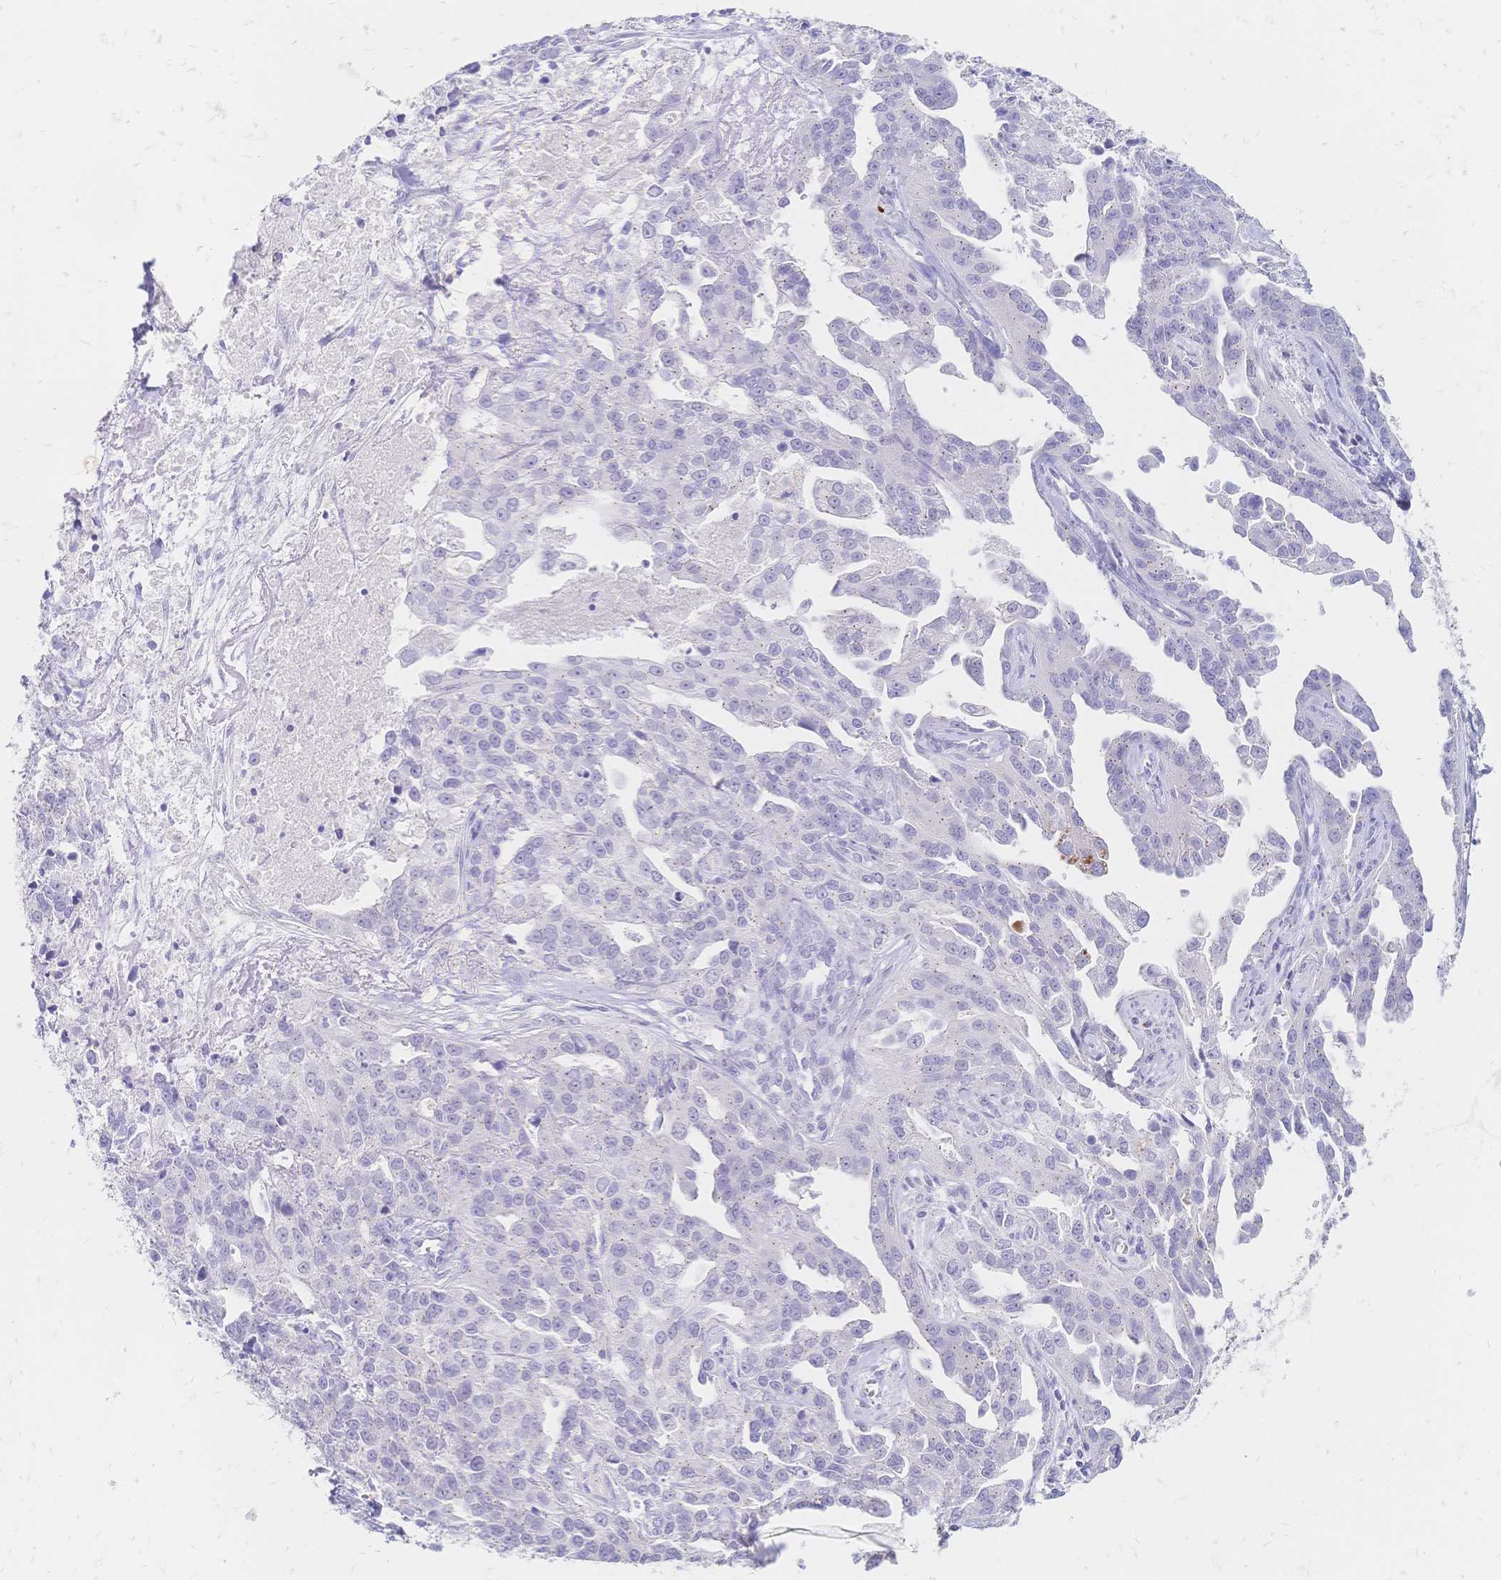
{"staining": {"intensity": "negative", "quantity": "none", "location": "none"}, "tissue": "ovarian cancer", "cell_type": "Tumor cells", "image_type": "cancer", "snomed": [{"axis": "morphology", "description": "Cystadenocarcinoma, serous, NOS"}, {"axis": "topography", "description": "Ovary"}], "caption": "This is an immunohistochemistry (IHC) photomicrograph of serous cystadenocarcinoma (ovarian). There is no staining in tumor cells.", "gene": "PSORS1C2", "patient": {"sex": "female", "age": 75}}